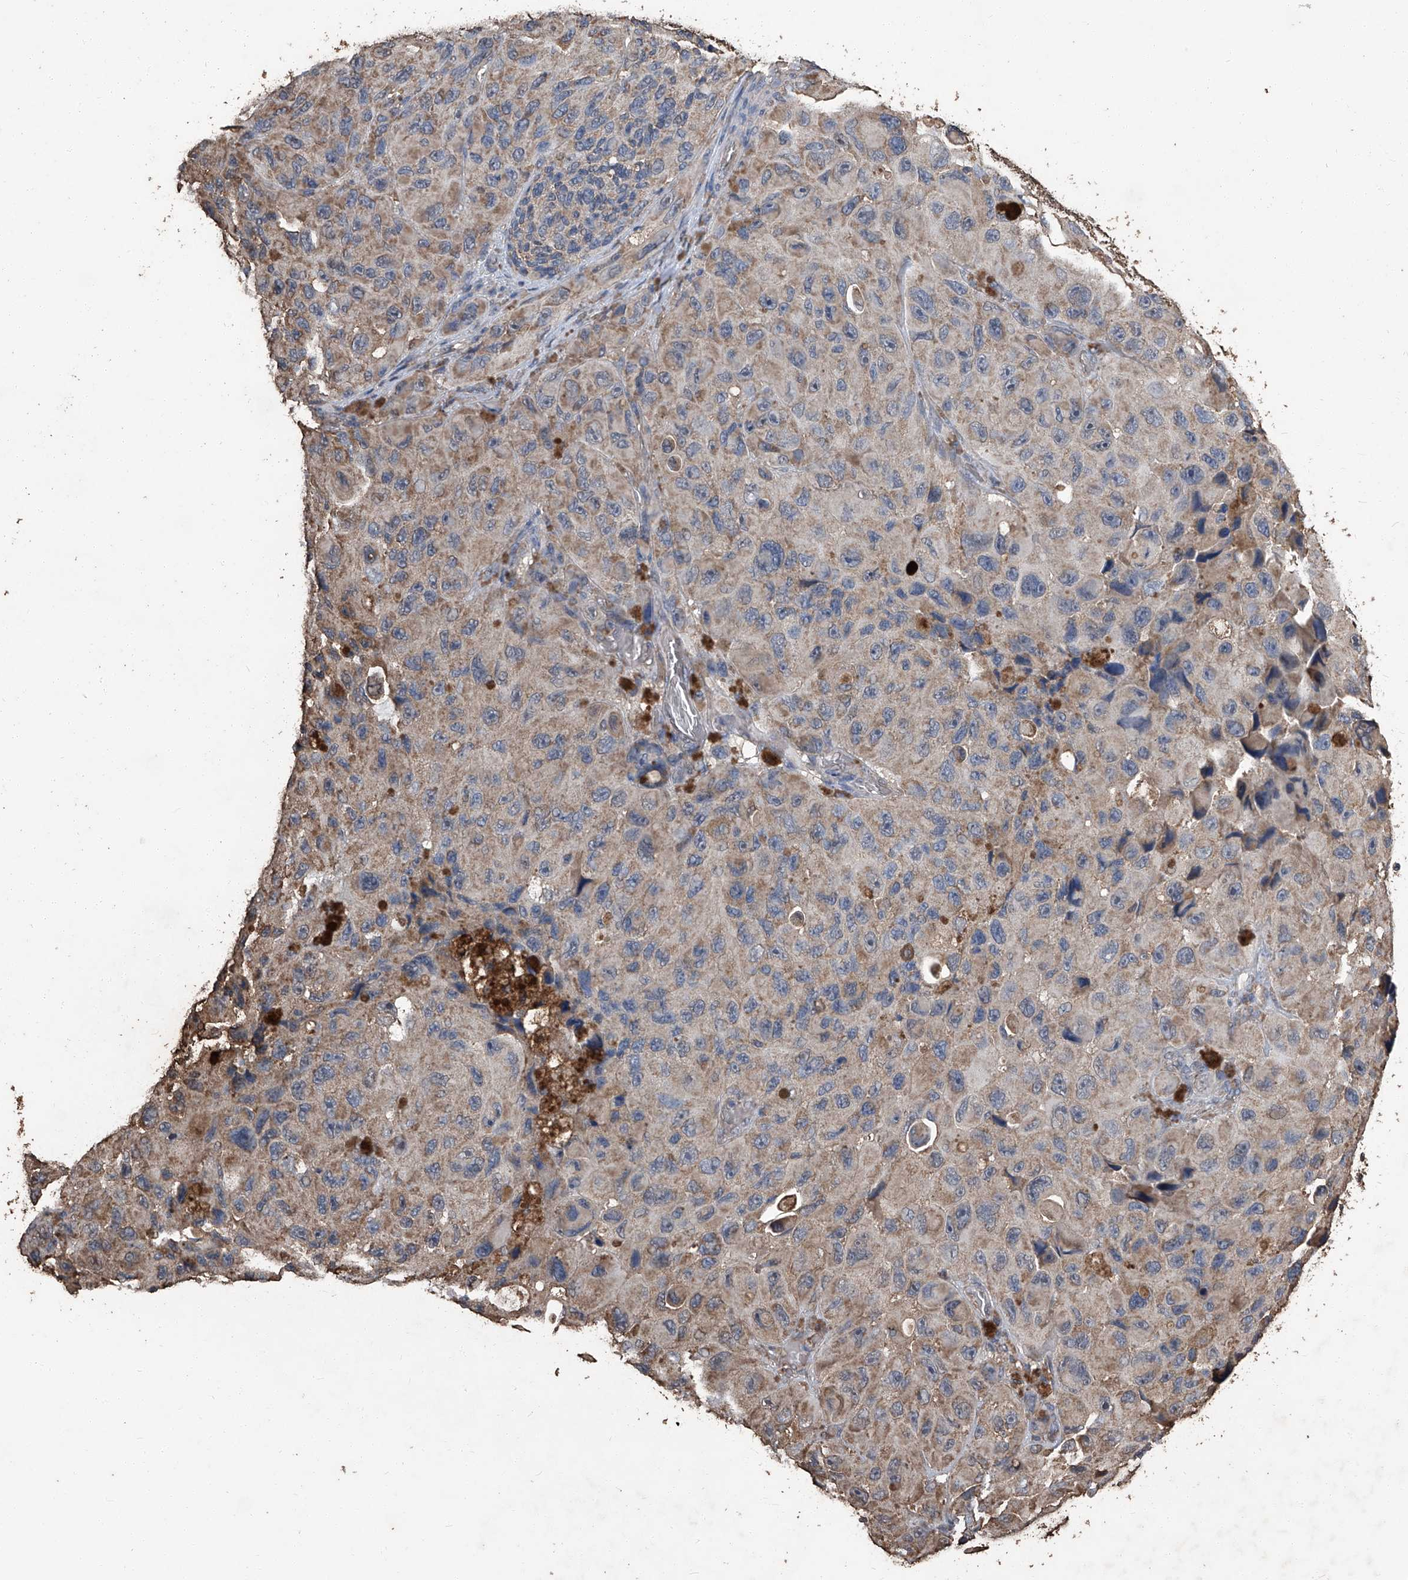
{"staining": {"intensity": "moderate", "quantity": ">75%", "location": "cytoplasmic/membranous"}, "tissue": "melanoma", "cell_type": "Tumor cells", "image_type": "cancer", "snomed": [{"axis": "morphology", "description": "Malignant melanoma, NOS"}, {"axis": "topography", "description": "Skin"}], "caption": "Protein staining reveals moderate cytoplasmic/membranous expression in about >75% of tumor cells in melanoma. Immunohistochemistry stains the protein in brown and the nuclei are stained blue.", "gene": "STARD7", "patient": {"sex": "female", "age": 73}}